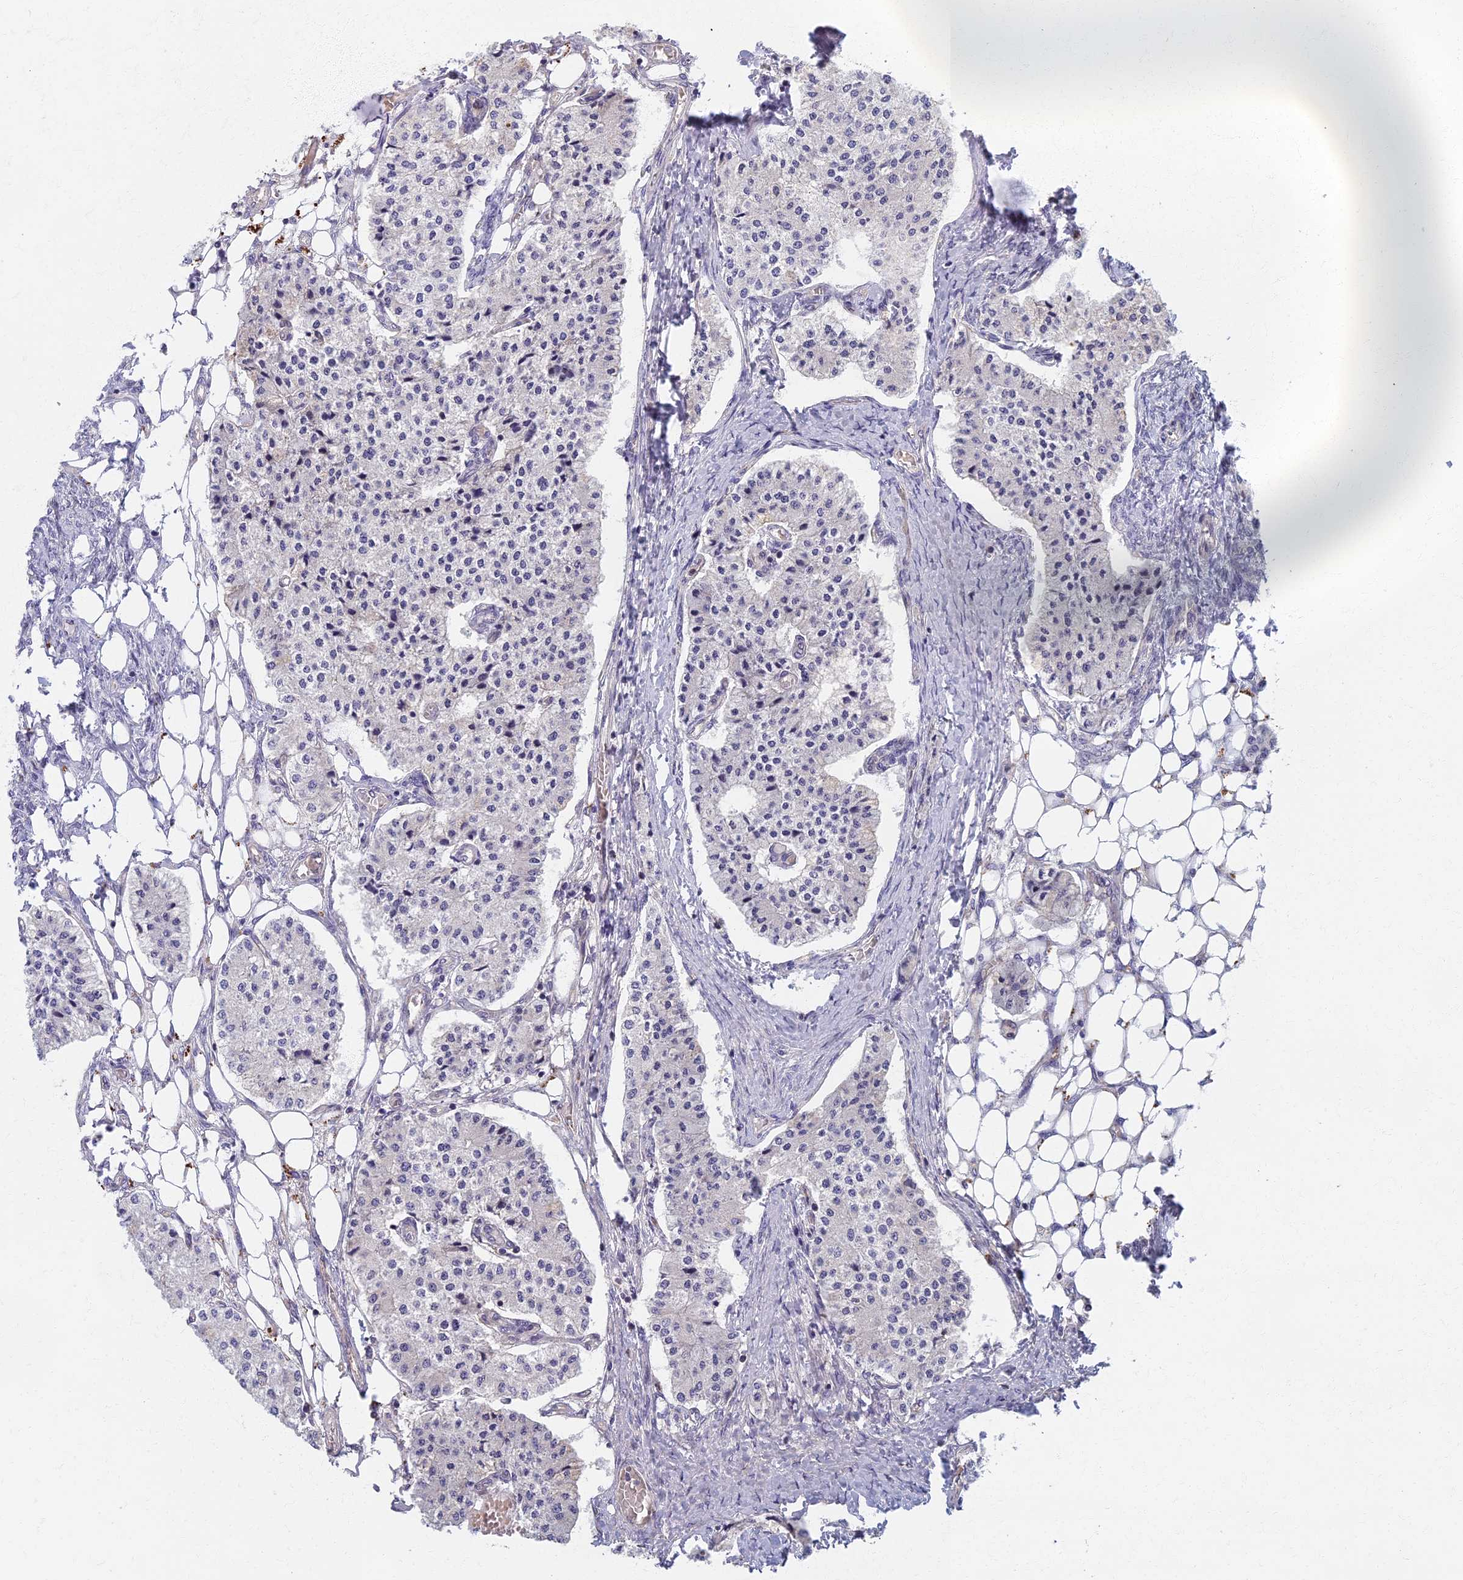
{"staining": {"intensity": "negative", "quantity": "none", "location": "none"}, "tissue": "carcinoid", "cell_type": "Tumor cells", "image_type": "cancer", "snomed": [{"axis": "morphology", "description": "Carcinoid, malignant, NOS"}, {"axis": "topography", "description": "Colon"}], "caption": "This is a micrograph of immunohistochemistry staining of carcinoid, which shows no staining in tumor cells.", "gene": "AP4E1", "patient": {"sex": "female", "age": 52}}